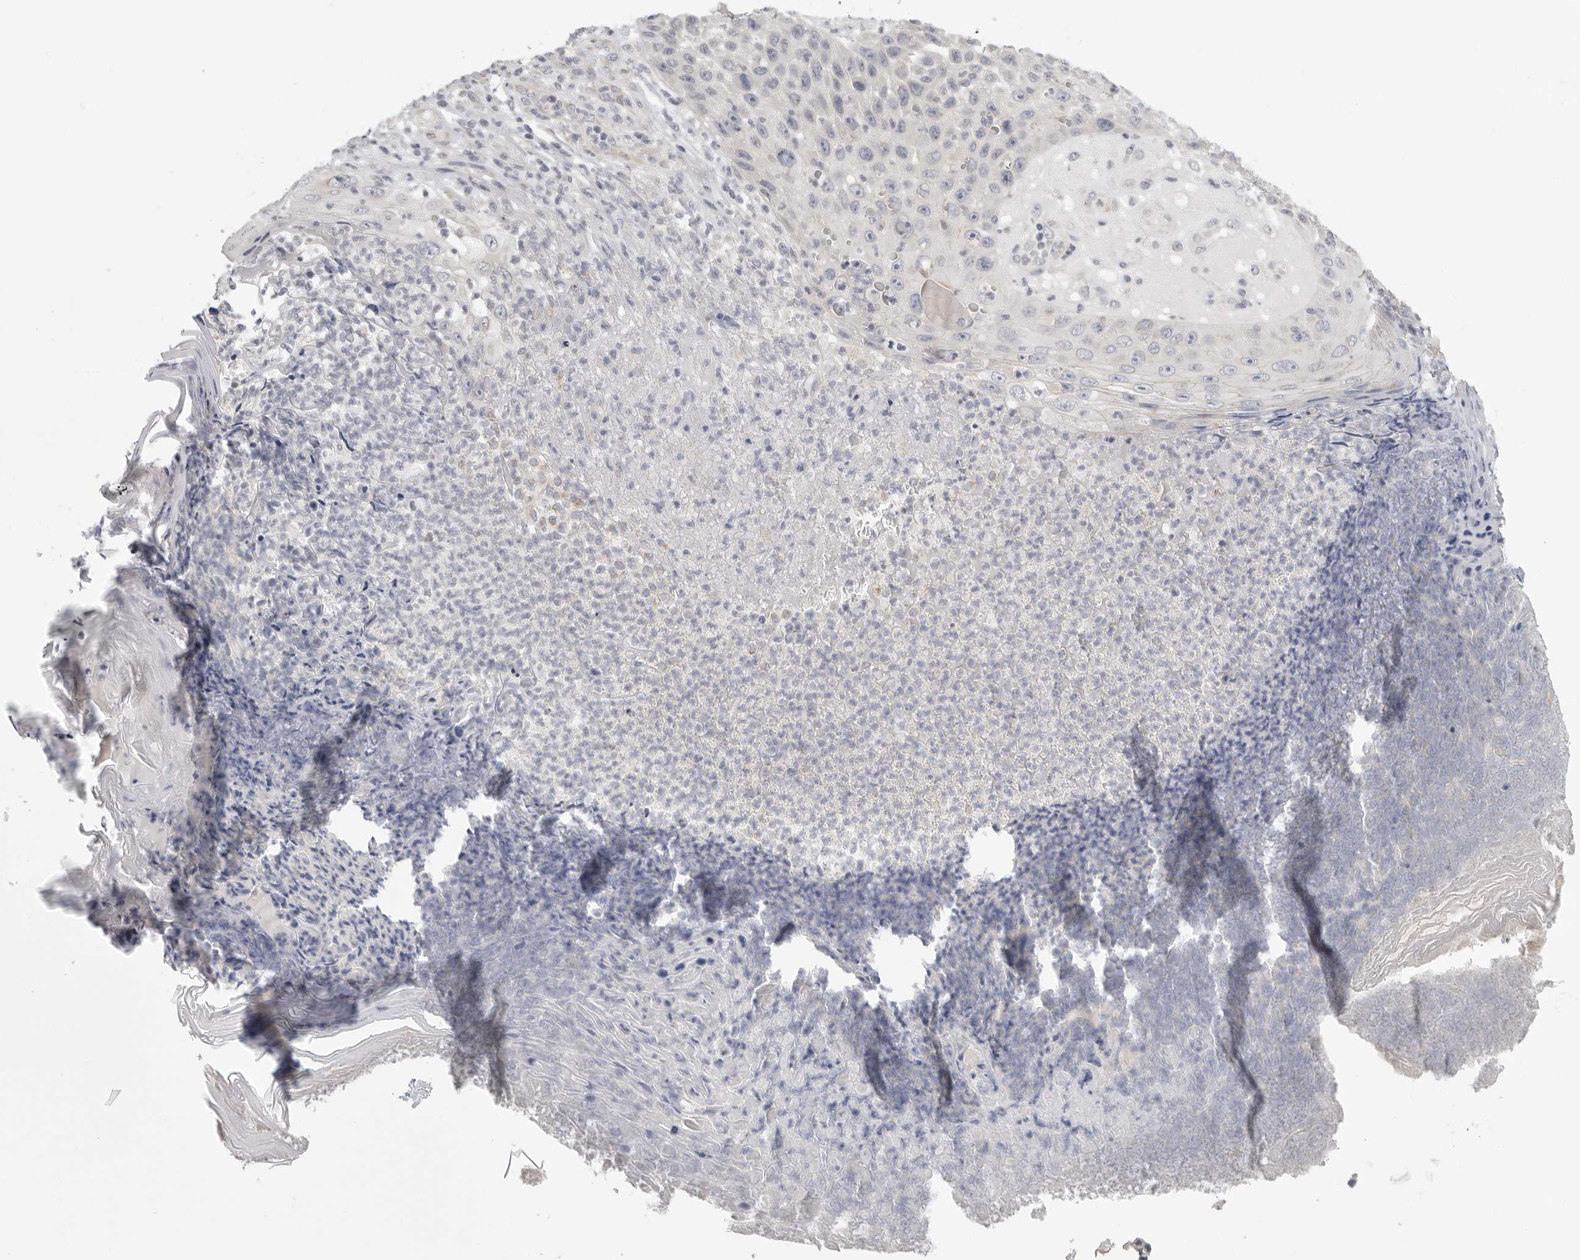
{"staining": {"intensity": "negative", "quantity": "none", "location": "none"}, "tissue": "skin cancer", "cell_type": "Tumor cells", "image_type": "cancer", "snomed": [{"axis": "morphology", "description": "Squamous cell carcinoma, NOS"}, {"axis": "topography", "description": "Skin"}], "caption": "A photomicrograph of skin cancer stained for a protein demonstrates no brown staining in tumor cells.", "gene": "STAB2", "patient": {"sex": "female", "age": 88}}